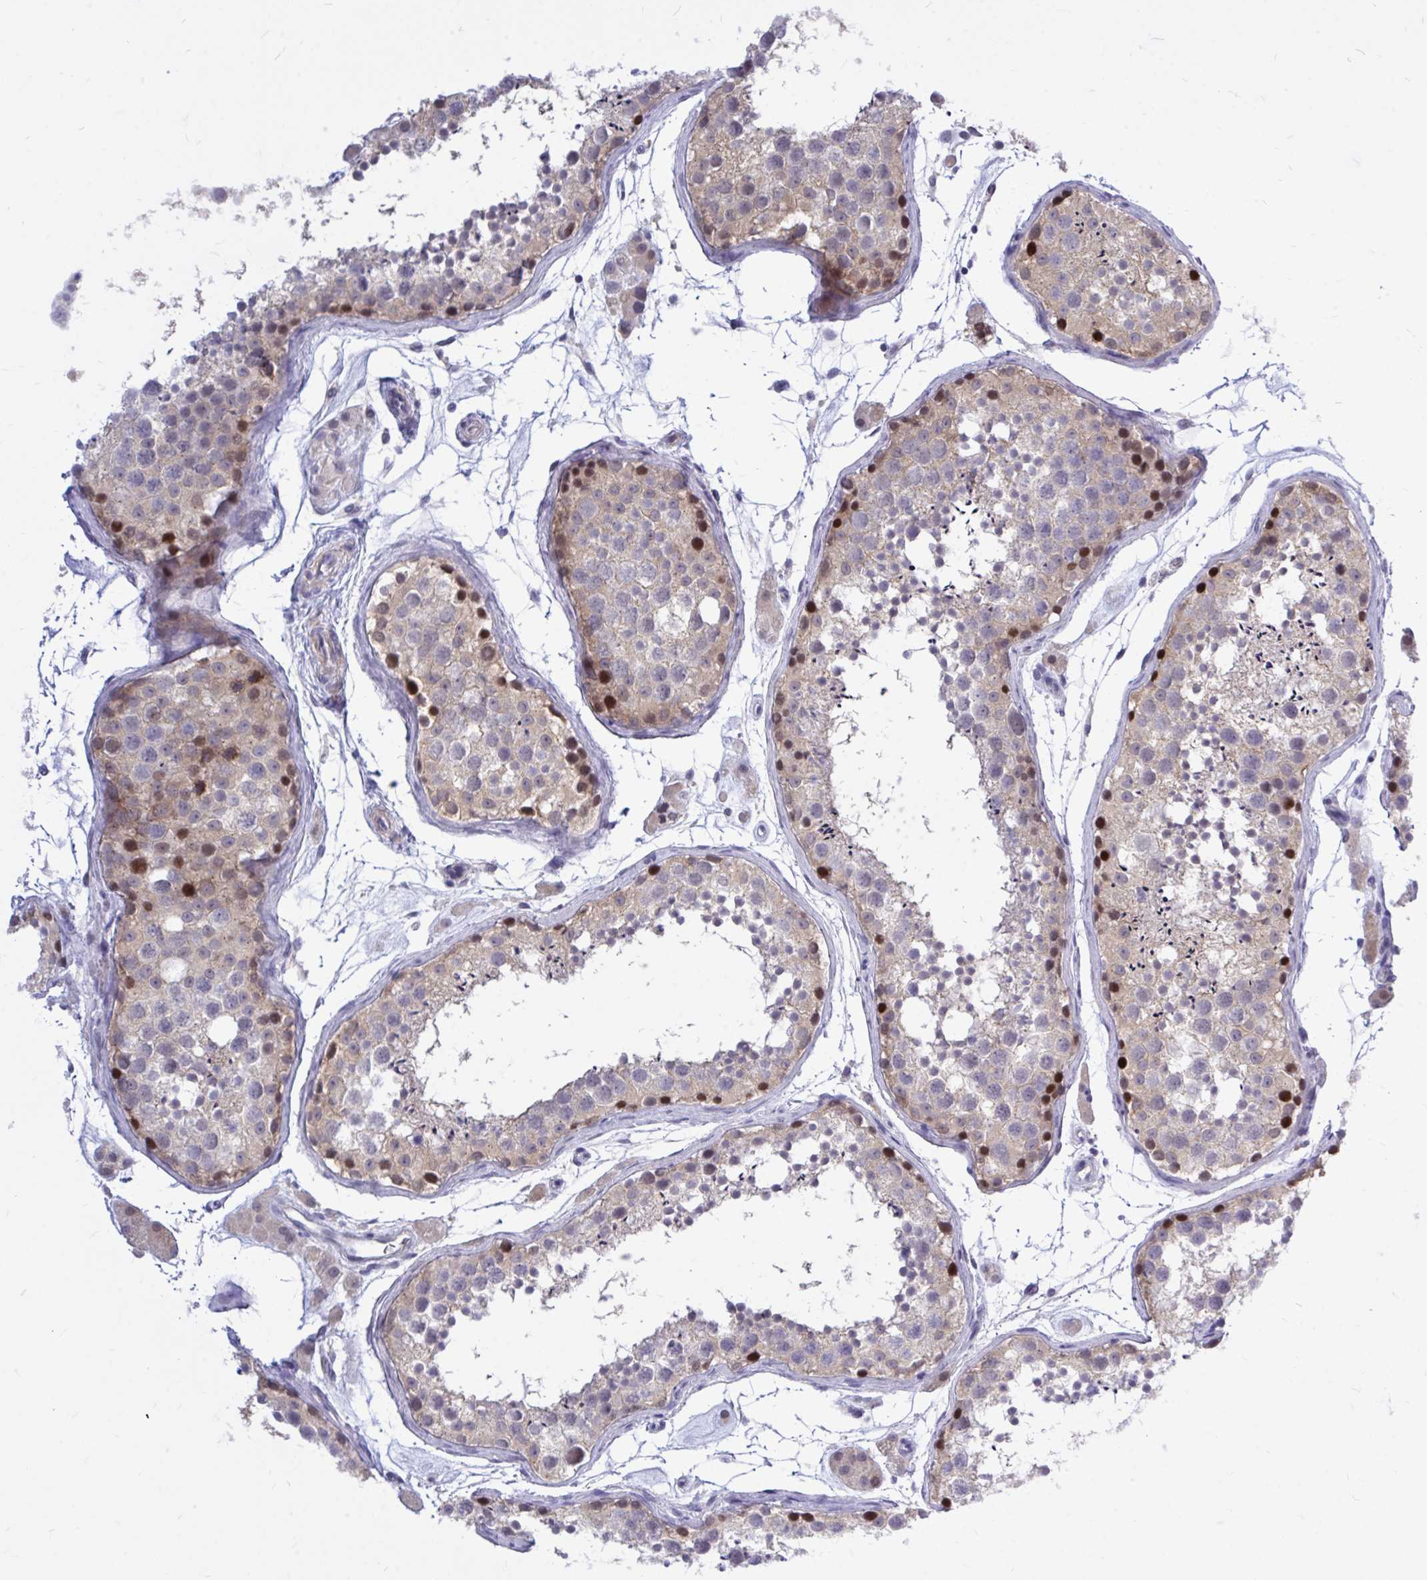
{"staining": {"intensity": "strong", "quantity": "<25%", "location": "nuclear"}, "tissue": "testis", "cell_type": "Cells in seminiferous ducts", "image_type": "normal", "snomed": [{"axis": "morphology", "description": "Normal tissue, NOS"}, {"axis": "topography", "description": "Testis"}], "caption": "Protein staining by immunohistochemistry (IHC) exhibits strong nuclear expression in approximately <25% of cells in seminiferous ducts in normal testis. Nuclei are stained in blue.", "gene": "ZBTB25", "patient": {"sex": "male", "age": 41}}